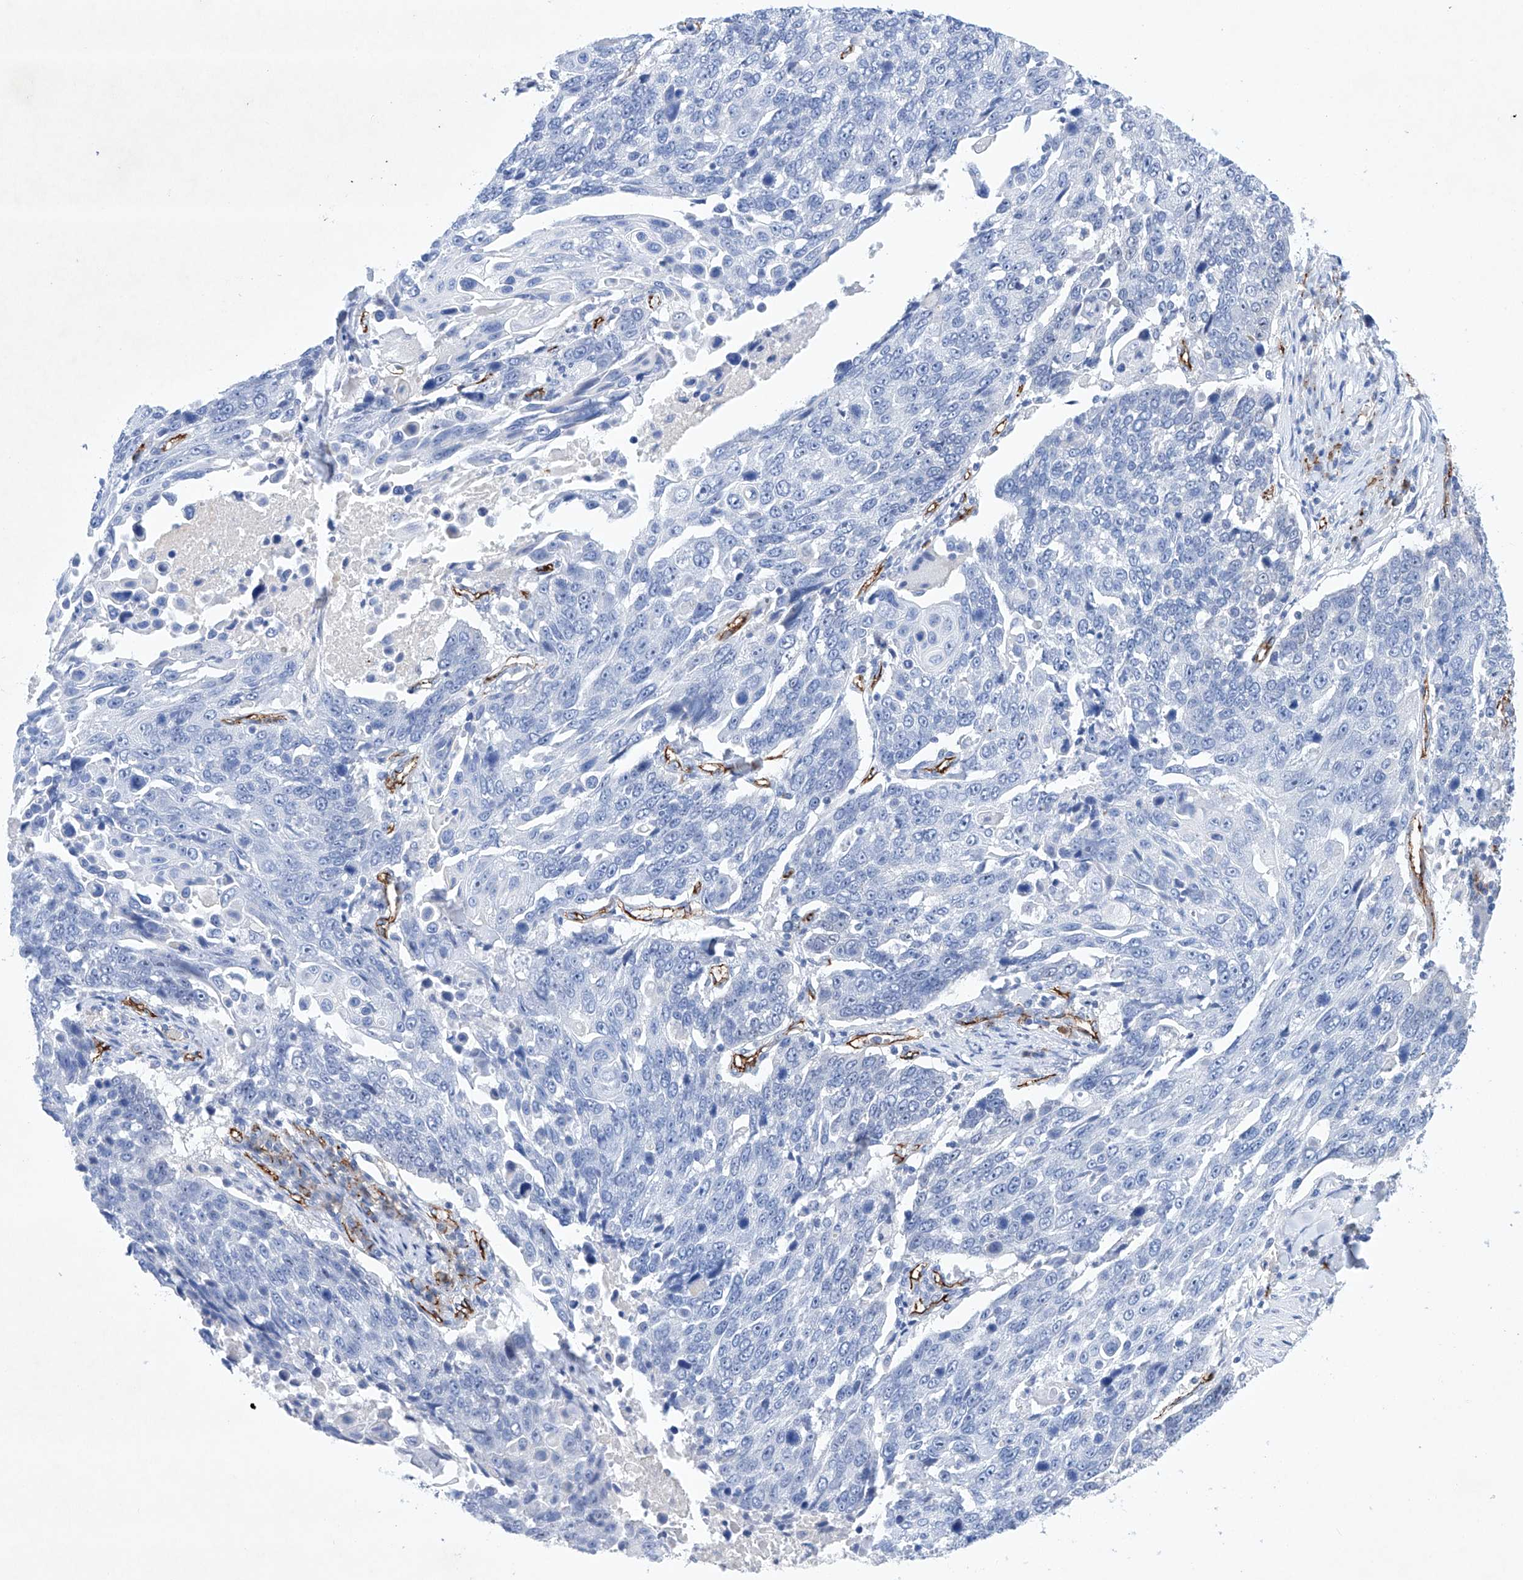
{"staining": {"intensity": "negative", "quantity": "none", "location": "none"}, "tissue": "lung cancer", "cell_type": "Tumor cells", "image_type": "cancer", "snomed": [{"axis": "morphology", "description": "Squamous cell carcinoma, NOS"}, {"axis": "topography", "description": "Lung"}], "caption": "DAB (3,3'-diaminobenzidine) immunohistochemical staining of human squamous cell carcinoma (lung) exhibits no significant positivity in tumor cells.", "gene": "ETV7", "patient": {"sex": "male", "age": 66}}